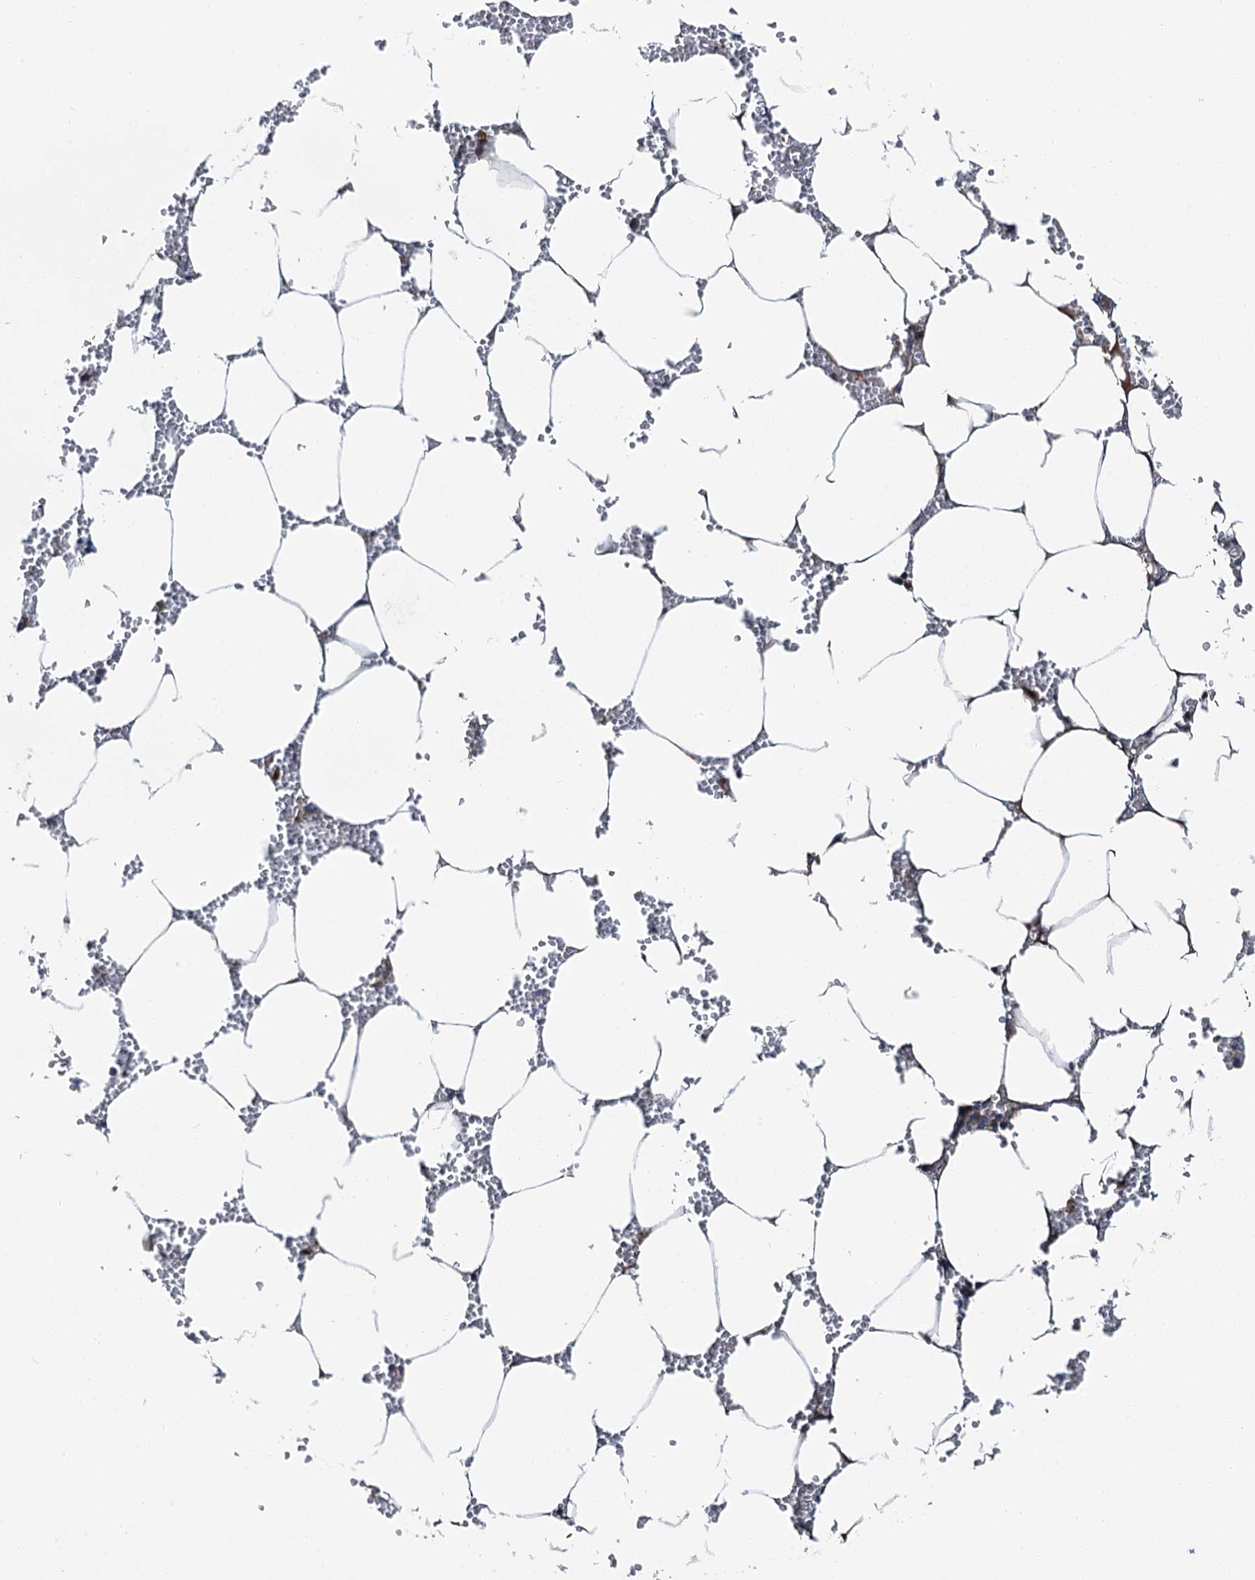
{"staining": {"intensity": "moderate", "quantity": "<25%", "location": "cytoplasmic/membranous"}, "tissue": "bone marrow", "cell_type": "Hematopoietic cells", "image_type": "normal", "snomed": [{"axis": "morphology", "description": "Normal tissue, NOS"}, {"axis": "topography", "description": "Bone marrow"}], "caption": "Protein staining shows moderate cytoplasmic/membranous staining in approximately <25% of hematopoietic cells in normal bone marrow.", "gene": "SLC22A25", "patient": {"sex": "male", "age": 70}}